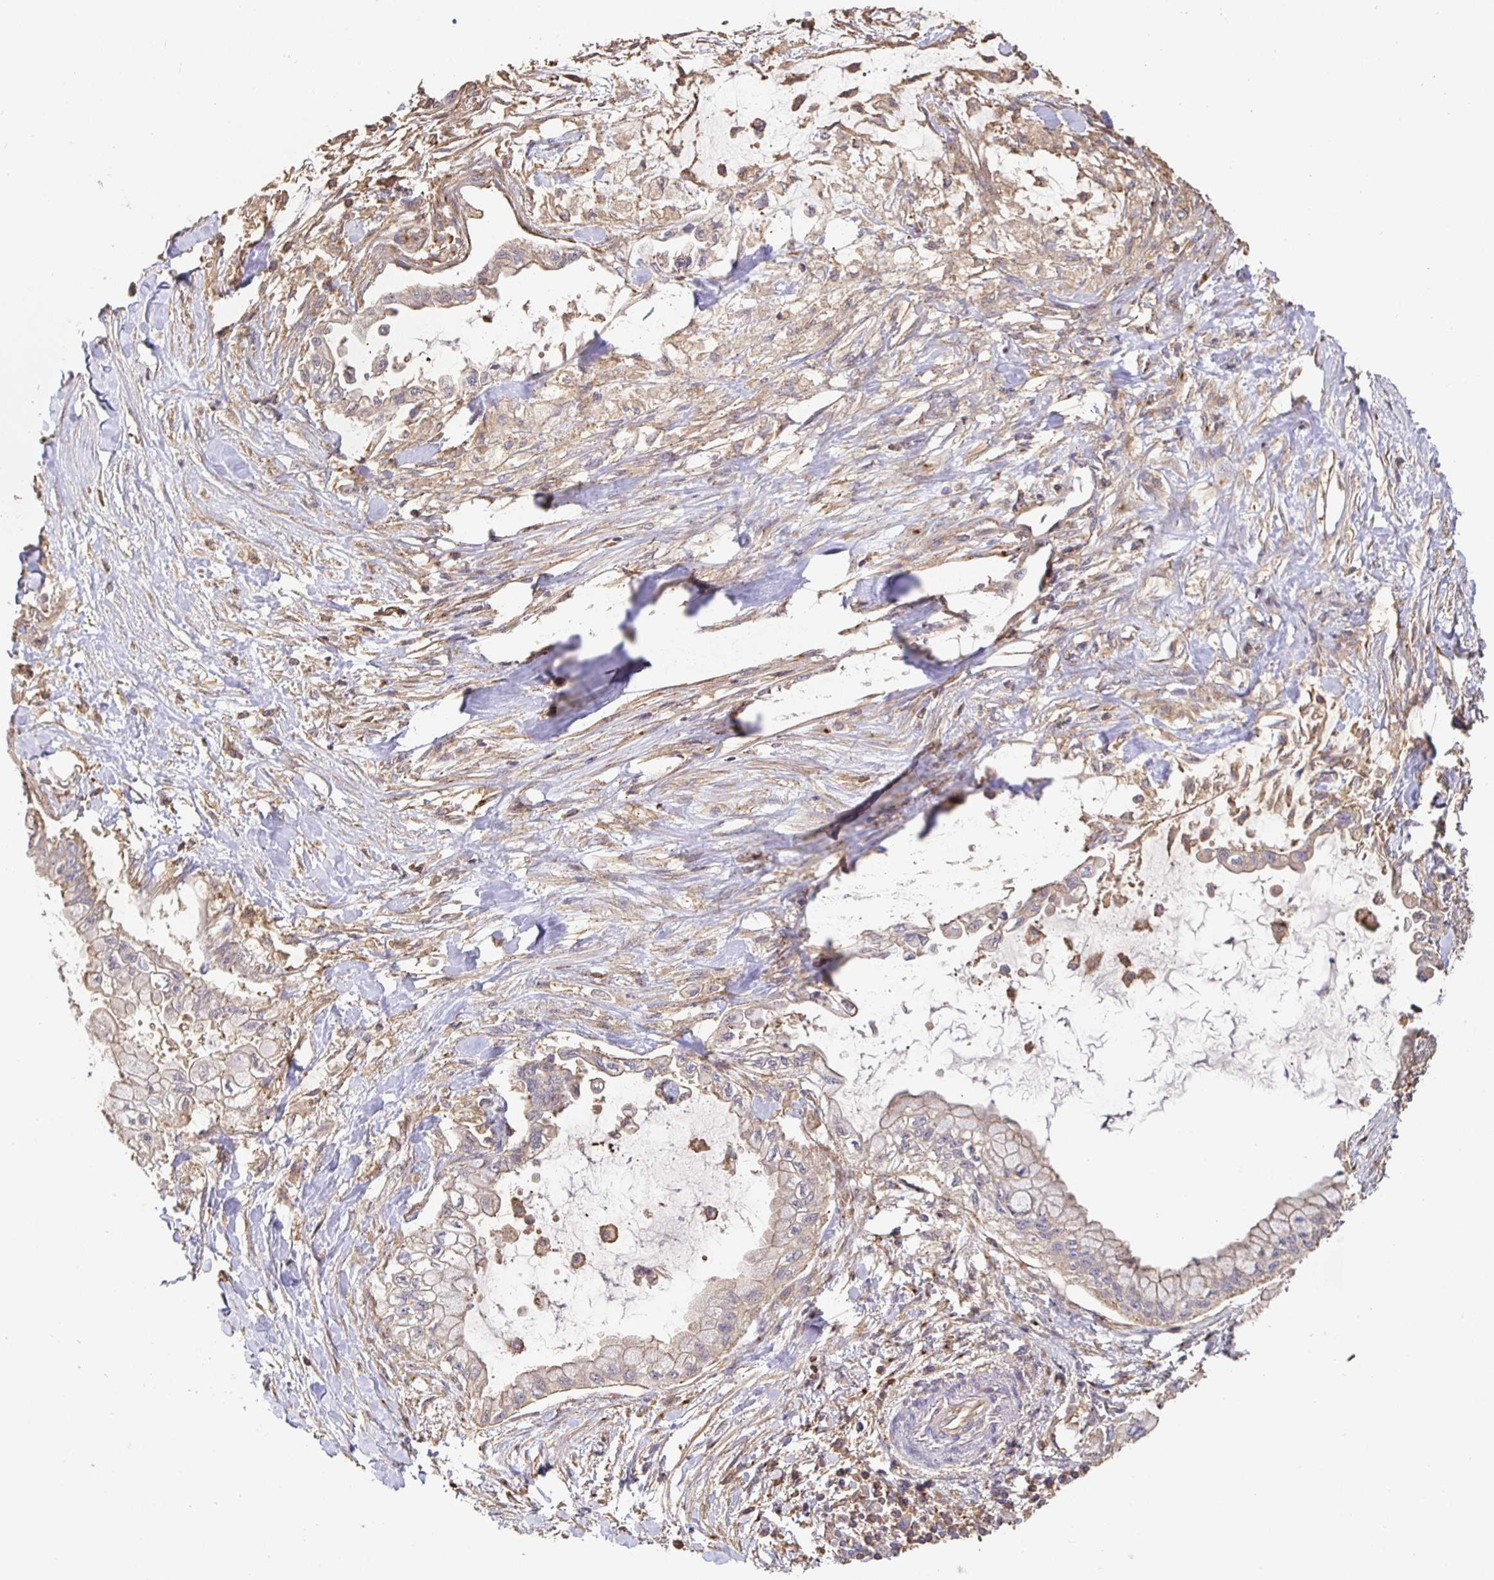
{"staining": {"intensity": "weak", "quantity": "25%-75%", "location": "cytoplasmic/membranous"}, "tissue": "pancreatic cancer", "cell_type": "Tumor cells", "image_type": "cancer", "snomed": [{"axis": "morphology", "description": "Adenocarcinoma, NOS"}, {"axis": "topography", "description": "Pancreas"}], "caption": "Tumor cells show low levels of weak cytoplasmic/membranous expression in approximately 25%-75% of cells in human pancreatic cancer (adenocarcinoma).", "gene": "C1QTNF7", "patient": {"sex": "male", "age": 48}}